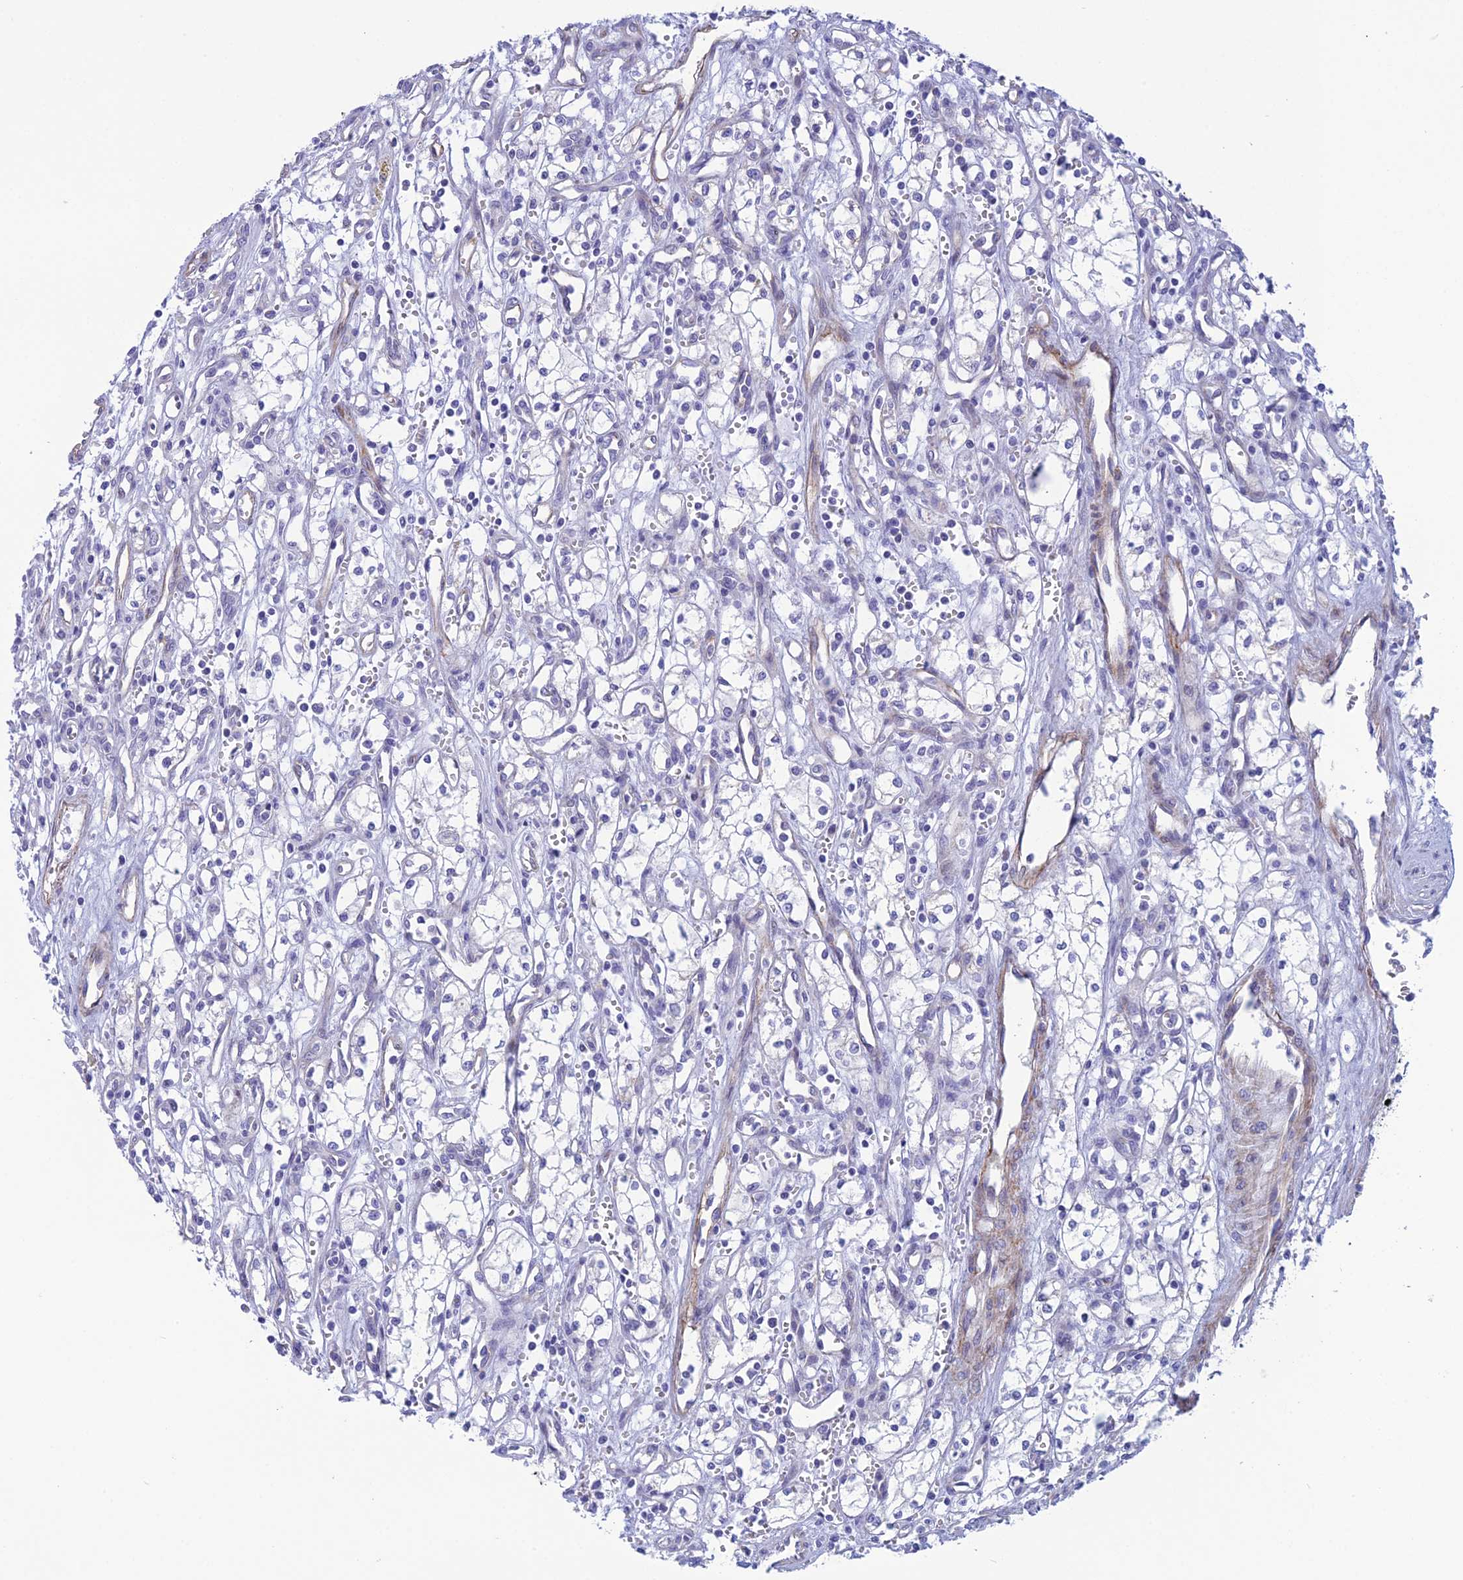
{"staining": {"intensity": "negative", "quantity": "none", "location": "none"}, "tissue": "renal cancer", "cell_type": "Tumor cells", "image_type": "cancer", "snomed": [{"axis": "morphology", "description": "Adenocarcinoma, NOS"}, {"axis": "topography", "description": "Kidney"}], "caption": "Tumor cells are negative for brown protein staining in renal cancer.", "gene": "POMGNT1", "patient": {"sex": "male", "age": 59}}